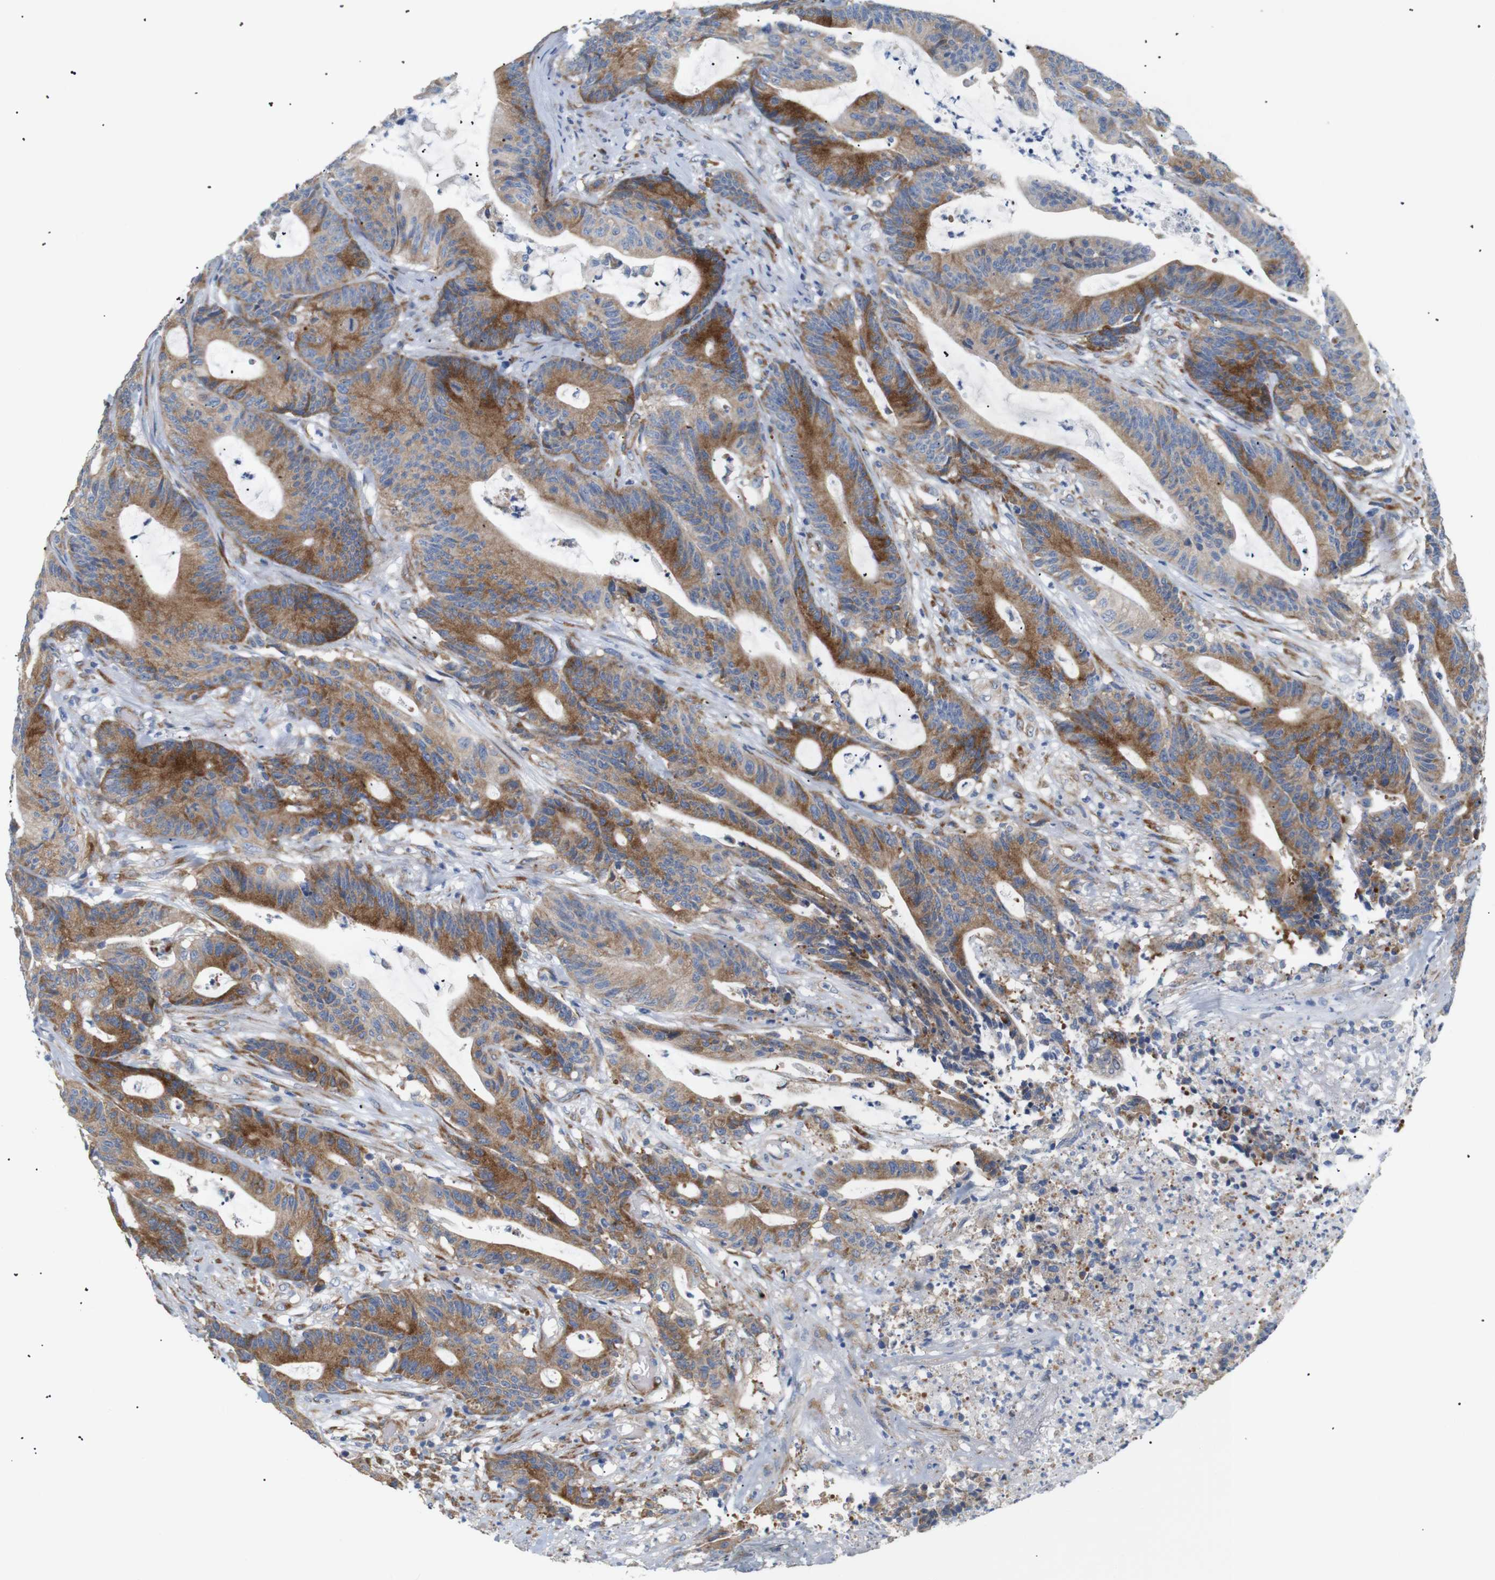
{"staining": {"intensity": "moderate", "quantity": ">75%", "location": "cytoplasmic/membranous"}, "tissue": "colorectal cancer", "cell_type": "Tumor cells", "image_type": "cancer", "snomed": [{"axis": "morphology", "description": "Adenocarcinoma, NOS"}, {"axis": "topography", "description": "Colon"}], "caption": "Approximately >75% of tumor cells in human colorectal adenocarcinoma exhibit moderate cytoplasmic/membranous protein expression as visualized by brown immunohistochemical staining.", "gene": "TRIM5", "patient": {"sex": "female", "age": 84}}